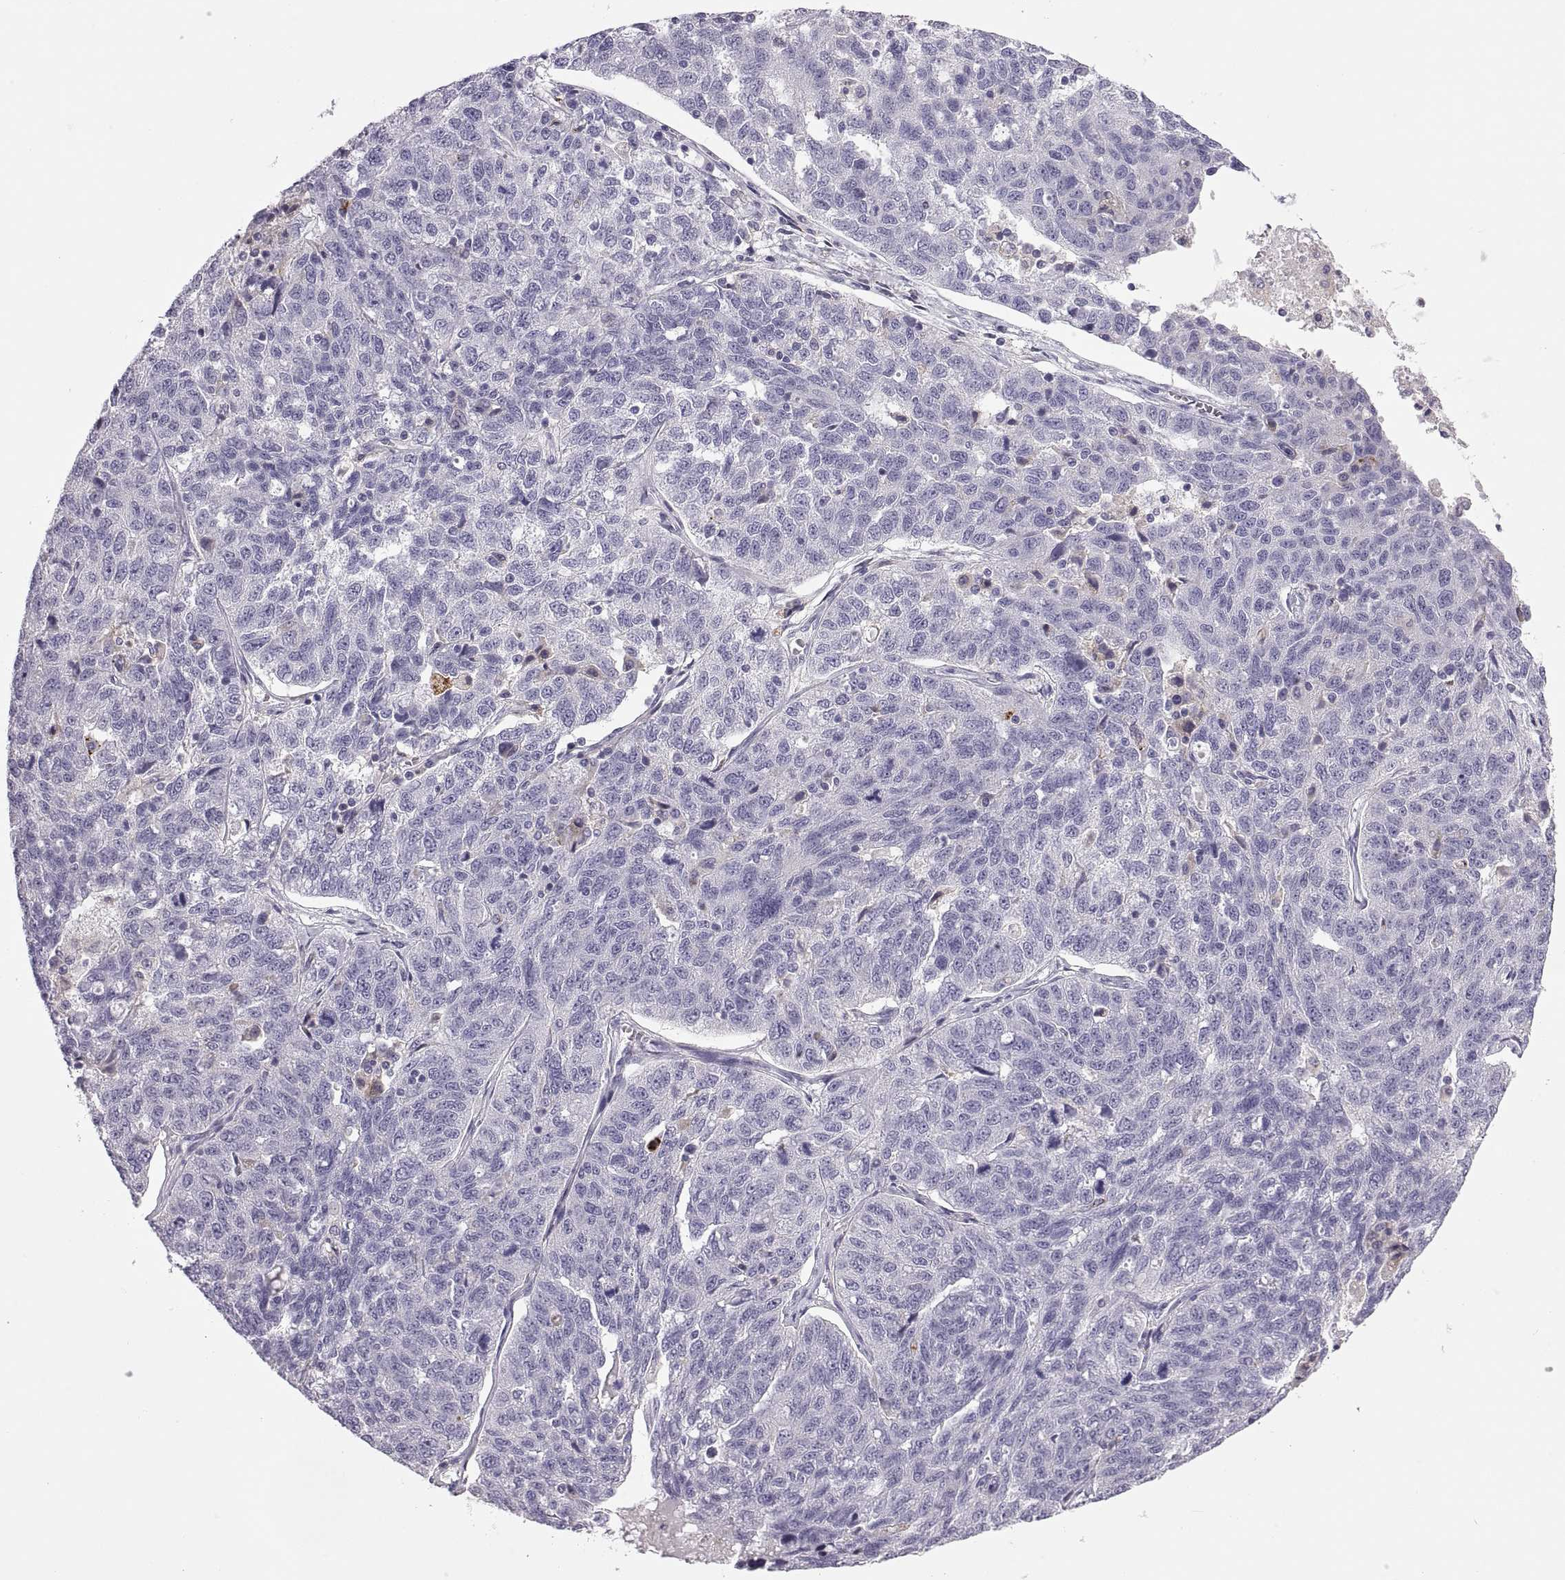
{"staining": {"intensity": "negative", "quantity": "none", "location": "none"}, "tissue": "ovarian cancer", "cell_type": "Tumor cells", "image_type": "cancer", "snomed": [{"axis": "morphology", "description": "Cystadenocarcinoma, serous, NOS"}, {"axis": "topography", "description": "Ovary"}], "caption": "Image shows no significant protein expression in tumor cells of ovarian serous cystadenocarcinoma.", "gene": "RGS19", "patient": {"sex": "female", "age": 71}}